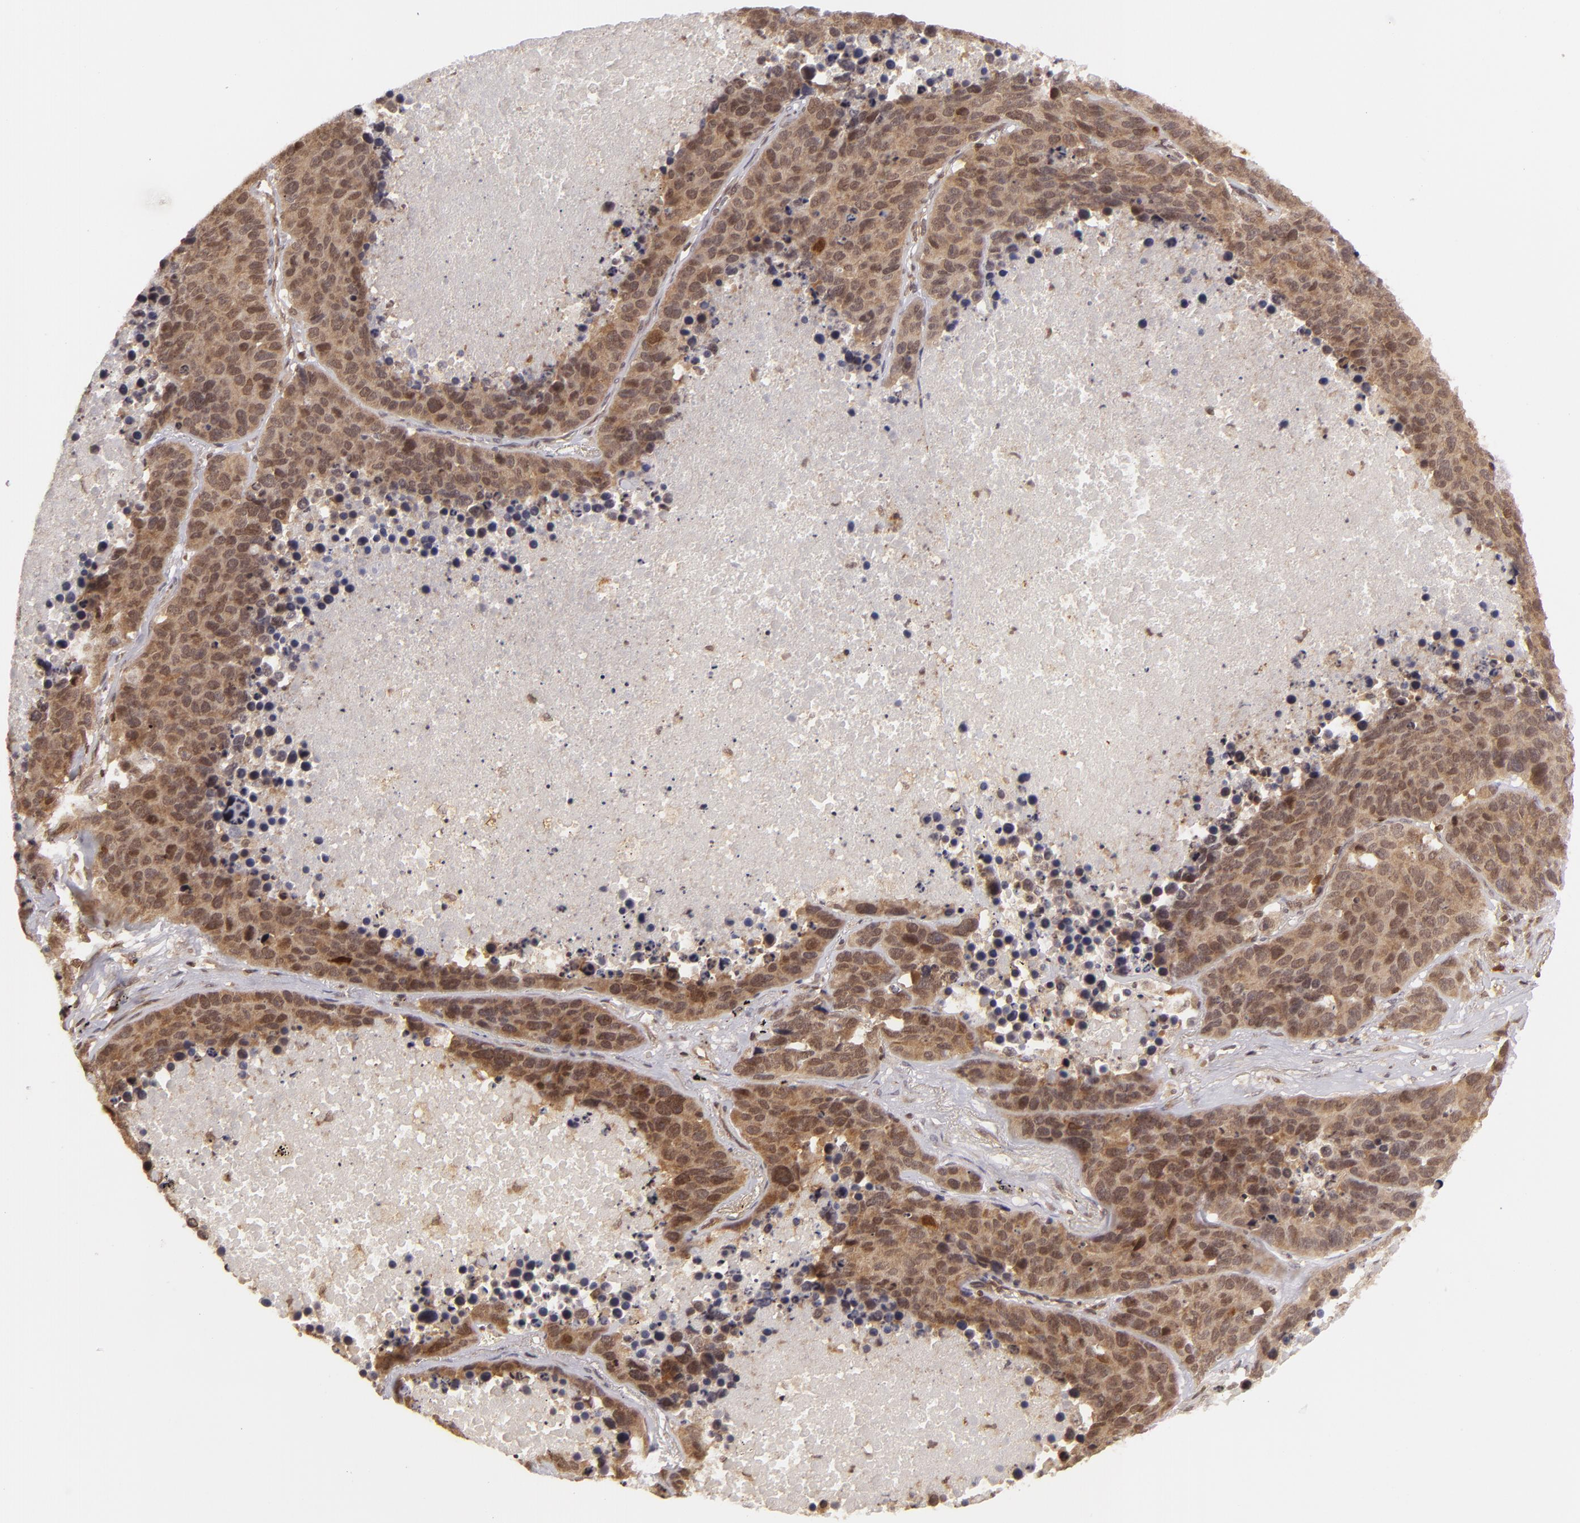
{"staining": {"intensity": "strong", "quantity": ">75%", "location": "cytoplasmic/membranous,nuclear"}, "tissue": "lung cancer", "cell_type": "Tumor cells", "image_type": "cancer", "snomed": [{"axis": "morphology", "description": "Carcinoid, malignant, NOS"}, {"axis": "topography", "description": "Lung"}], "caption": "Human carcinoid (malignant) (lung) stained with a brown dye demonstrates strong cytoplasmic/membranous and nuclear positive staining in about >75% of tumor cells.", "gene": "ZBTB33", "patient": {"sex": "male", "age": 60}}